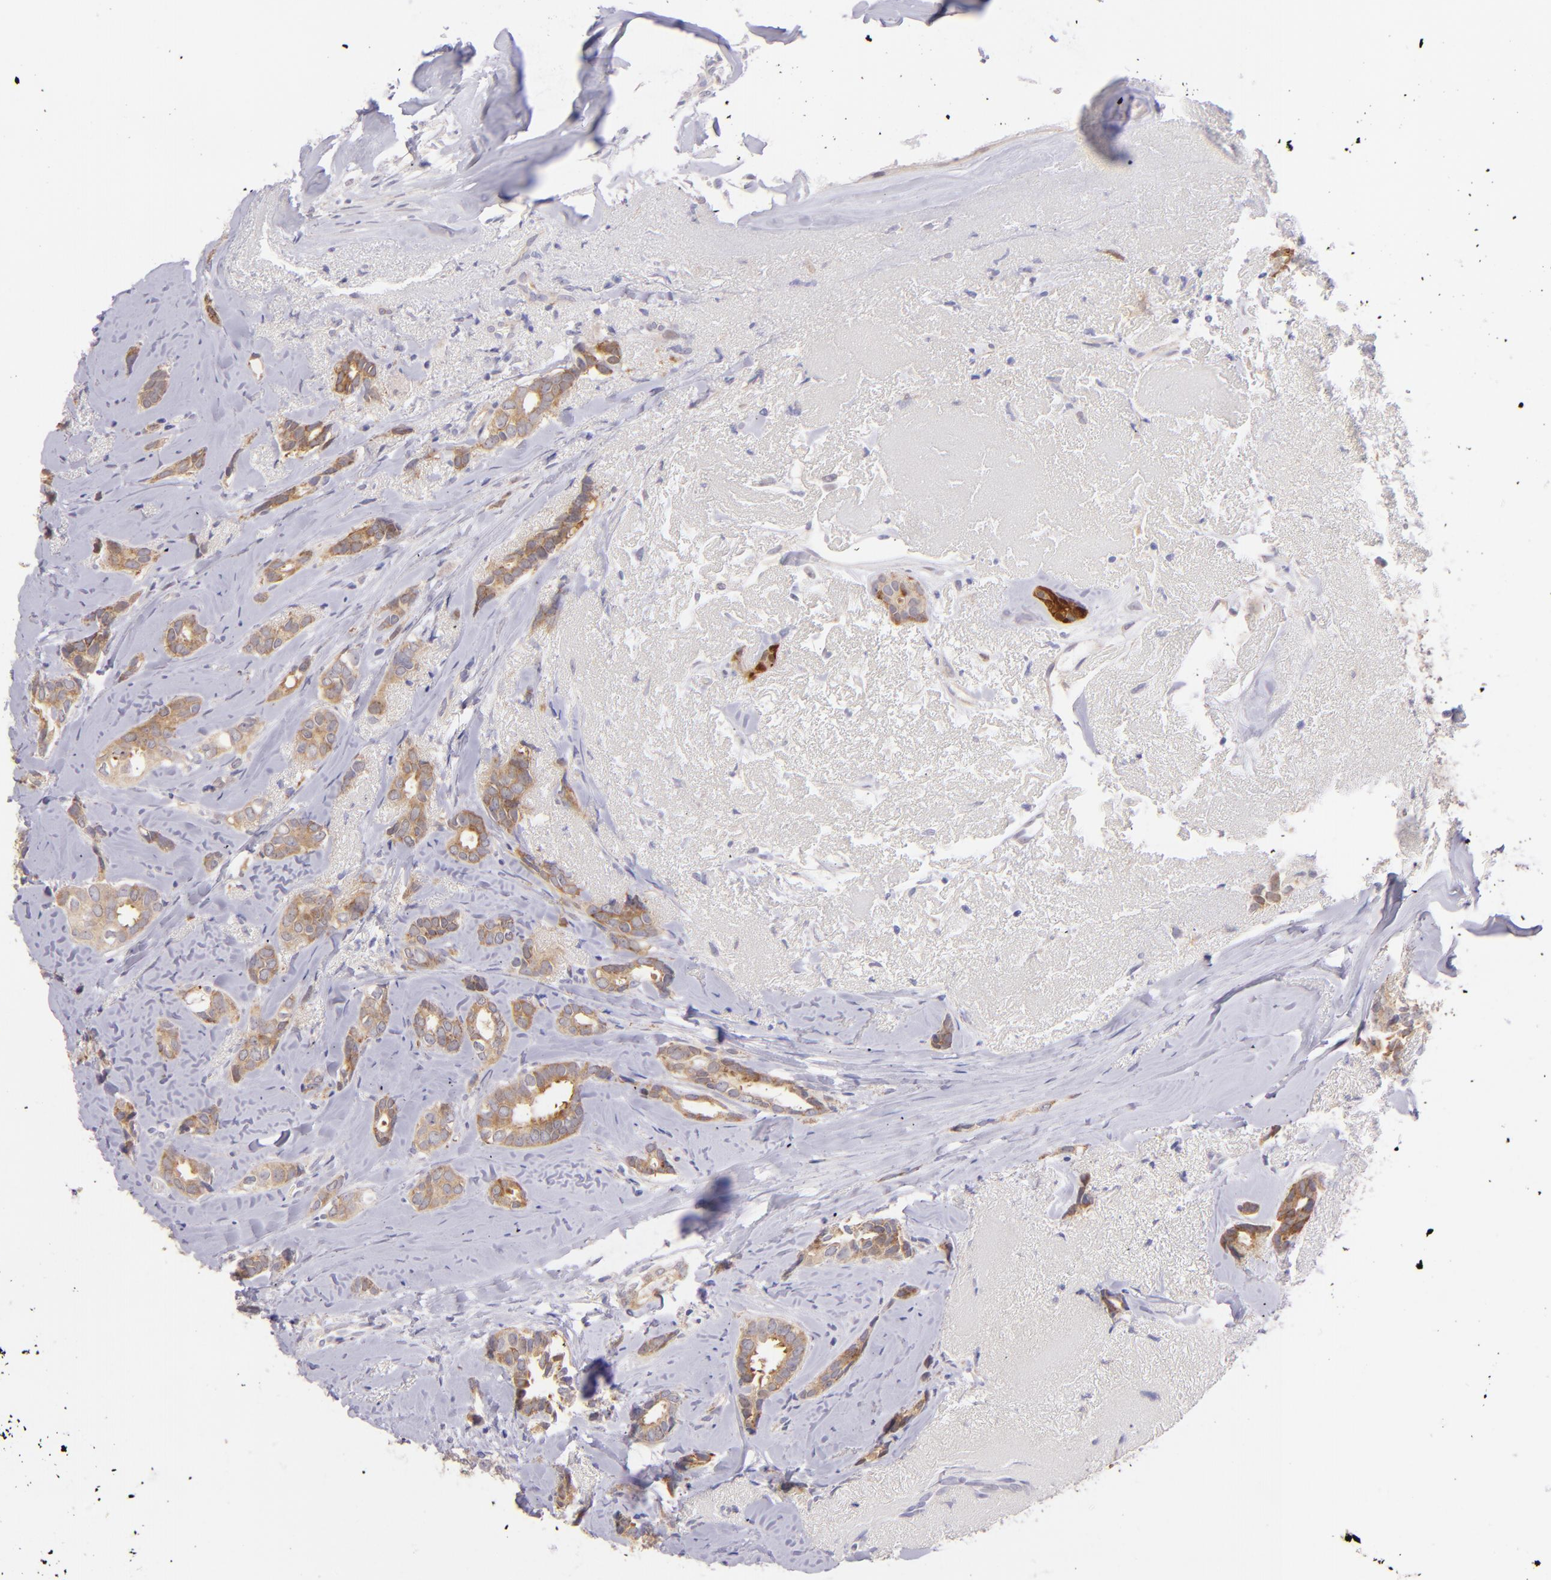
{"staining": {"intensity": "moderate", "quantity": ">75%", "location": "cytoplasmic/membranous"}, "tissue": "breast cancer", "cell_type": "Tumor cells", "image_type": "cancer", "snomed": [{"axis": "morphology", "description": "Duct carcinoma"}, {"axis": "topography", "description": "Breast"}], "caption": "Intraductal carcinoma (breast) was stained to show a protein in brown. There is medium levels of moderate cytoplasmic/membranous positivity in approximately >75% of tumor cells. (Stains: DAB in brown, nuclei in blue, Microscopy: brightfield microscopy at high magnification).", "gene": "SH2D4A", "patient": {"sex": "female", "age": 54}}